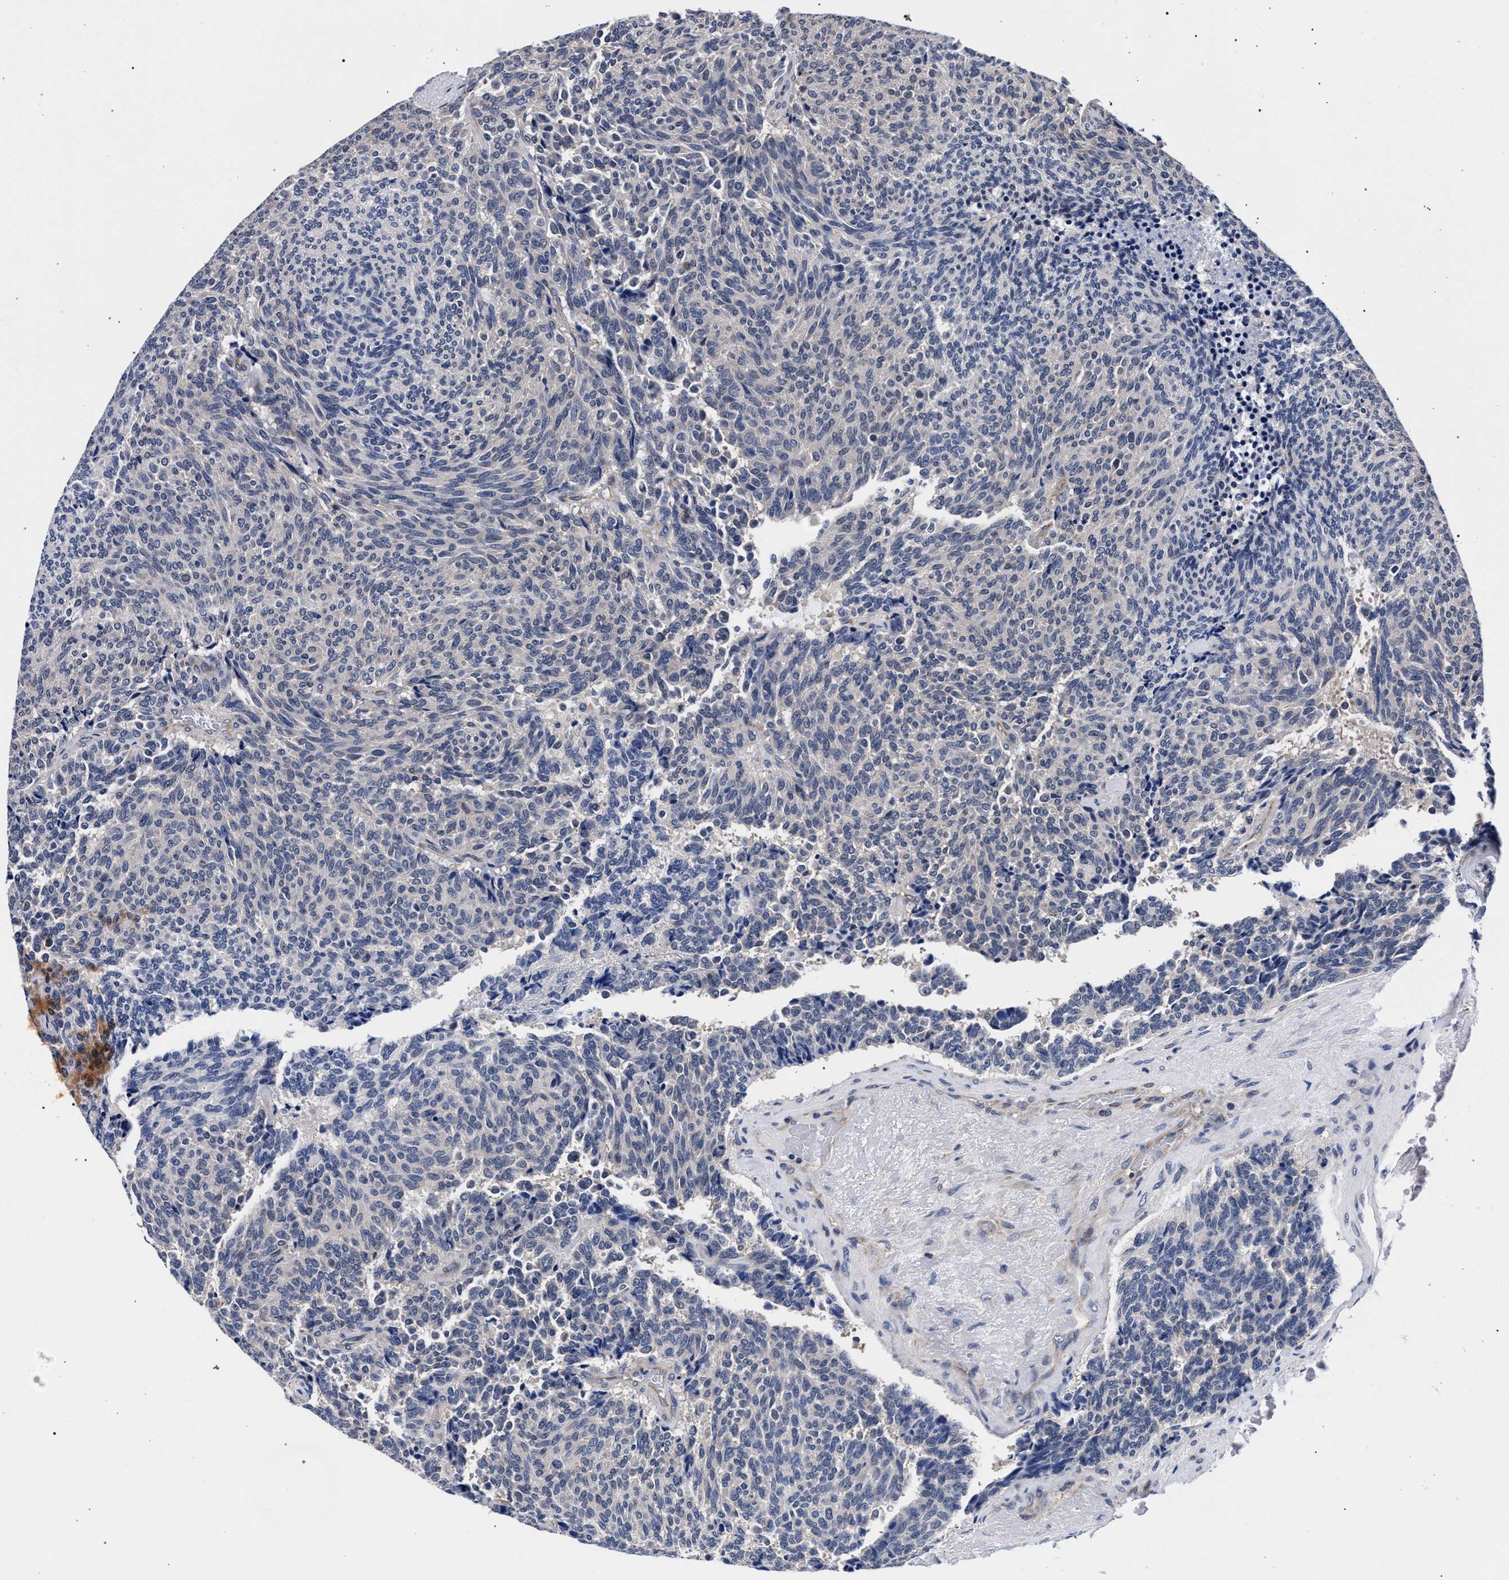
{"staining": {"intensity": "negative", "quantity": "none", "location": "none"}, "tissue": "carcinoid", "cell_type": "Tumor cells", "image_type": "cancer", "snomed": [{"axis": "morphology", "description": "Carcinoid, malignant, NOS"}, {"axis": "topography", "description": "Pancreas"}], "caption": "Human carcinoid stained for a protein using IHC shows no expression in tumor cells.", "gene": "RBM33", "patient": {"sex": "female", "age": 54}}